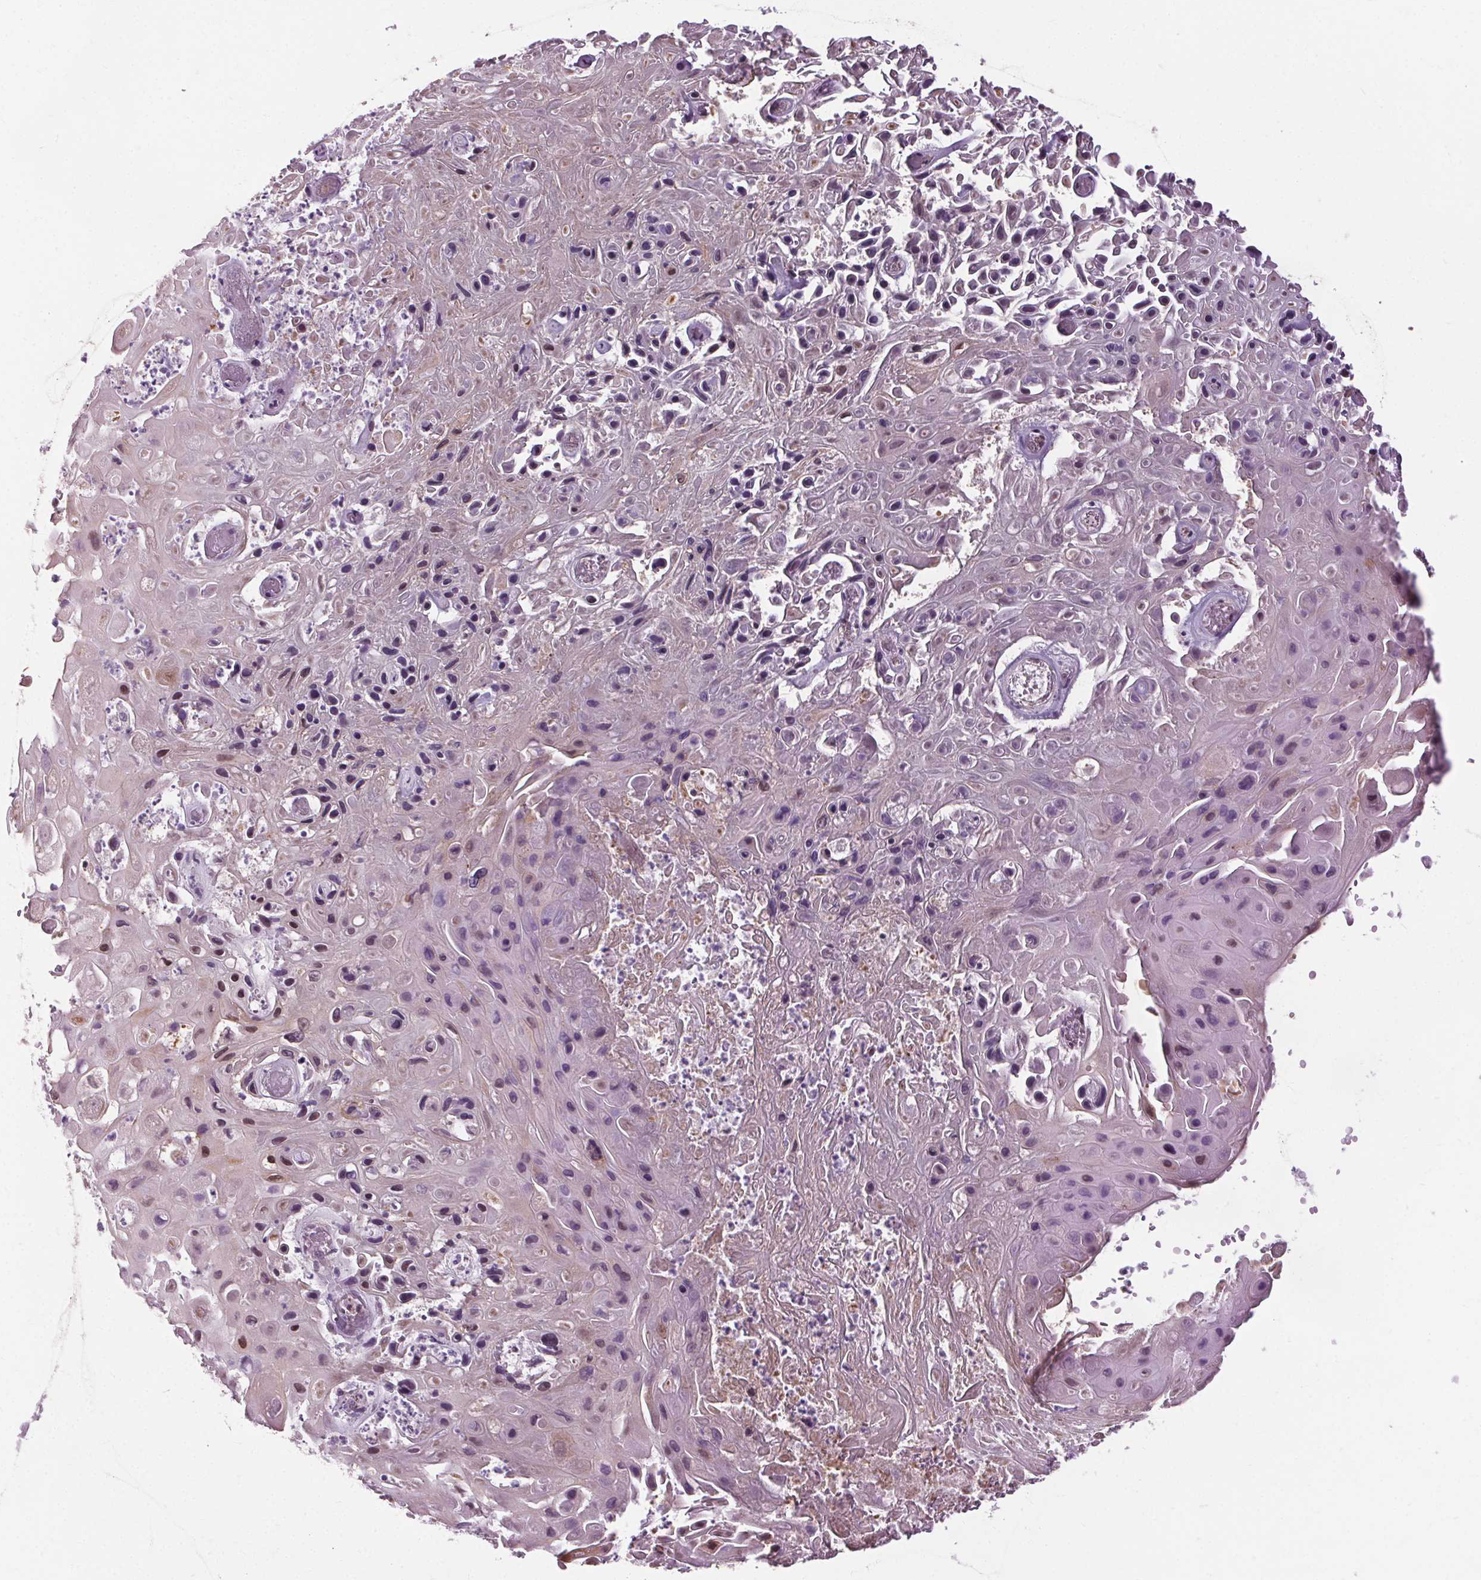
{"staining": {"intensity": "negative", "quantity": "none", "location": "none"}, "tissue": "skin cancer", "cell_type": "Tumor cells", "image_type": "cancer", "snomed": [{"axis": "morphology", "description": "Squamous cell carcinoma, NOS"}, {"axis": "topography", "description": "Skin"}], "caption": "Micrograph shows no protein staining in tumor cells of skin cancer (squamous cell carcinoma) tissue. Nuclei are stained in blue.", "gene": "CEBPA", "patient": {"sex": "male", "age": 82}}